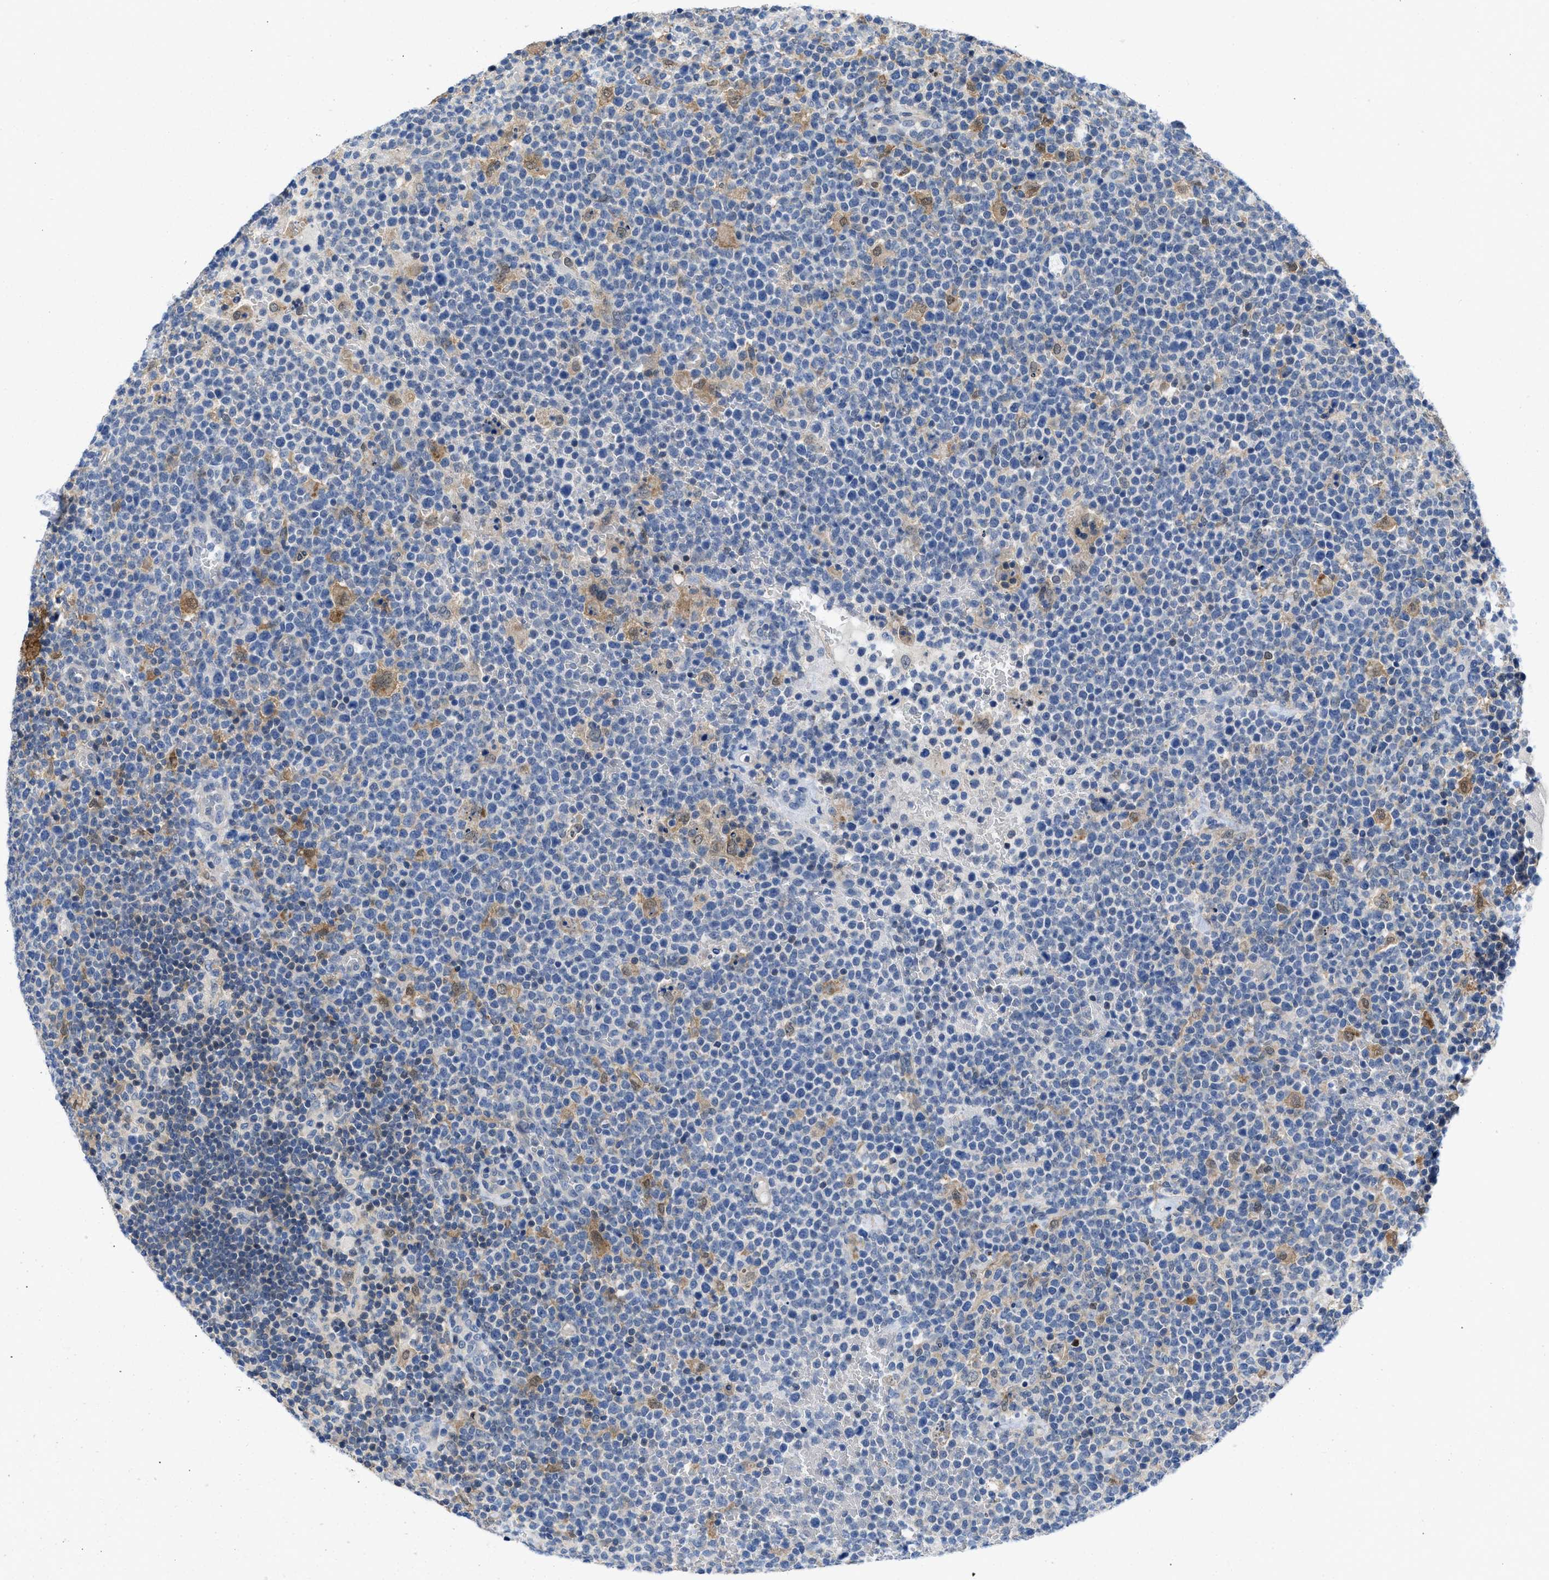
{"staining": {"intensity": "negative", "quantity": "none", "location": "none"}, "tissue": "lymphoma", "cell_type": "Tumor cells", "image_type": "cancer", "snomed": [{"axis": "morphology", "description": "Malignant lymphoma, non-Hodgkin's type, High grade"}, {"axis": "topography", "description": "Lymph node"}], "caption": "Immunohistochemistry photomicrograph of lymphoma stained for a protein (brown), which shows no positivity in tumor cells.", "gene": "CBR1", "patient": {"sex": "male", "age": 61}}